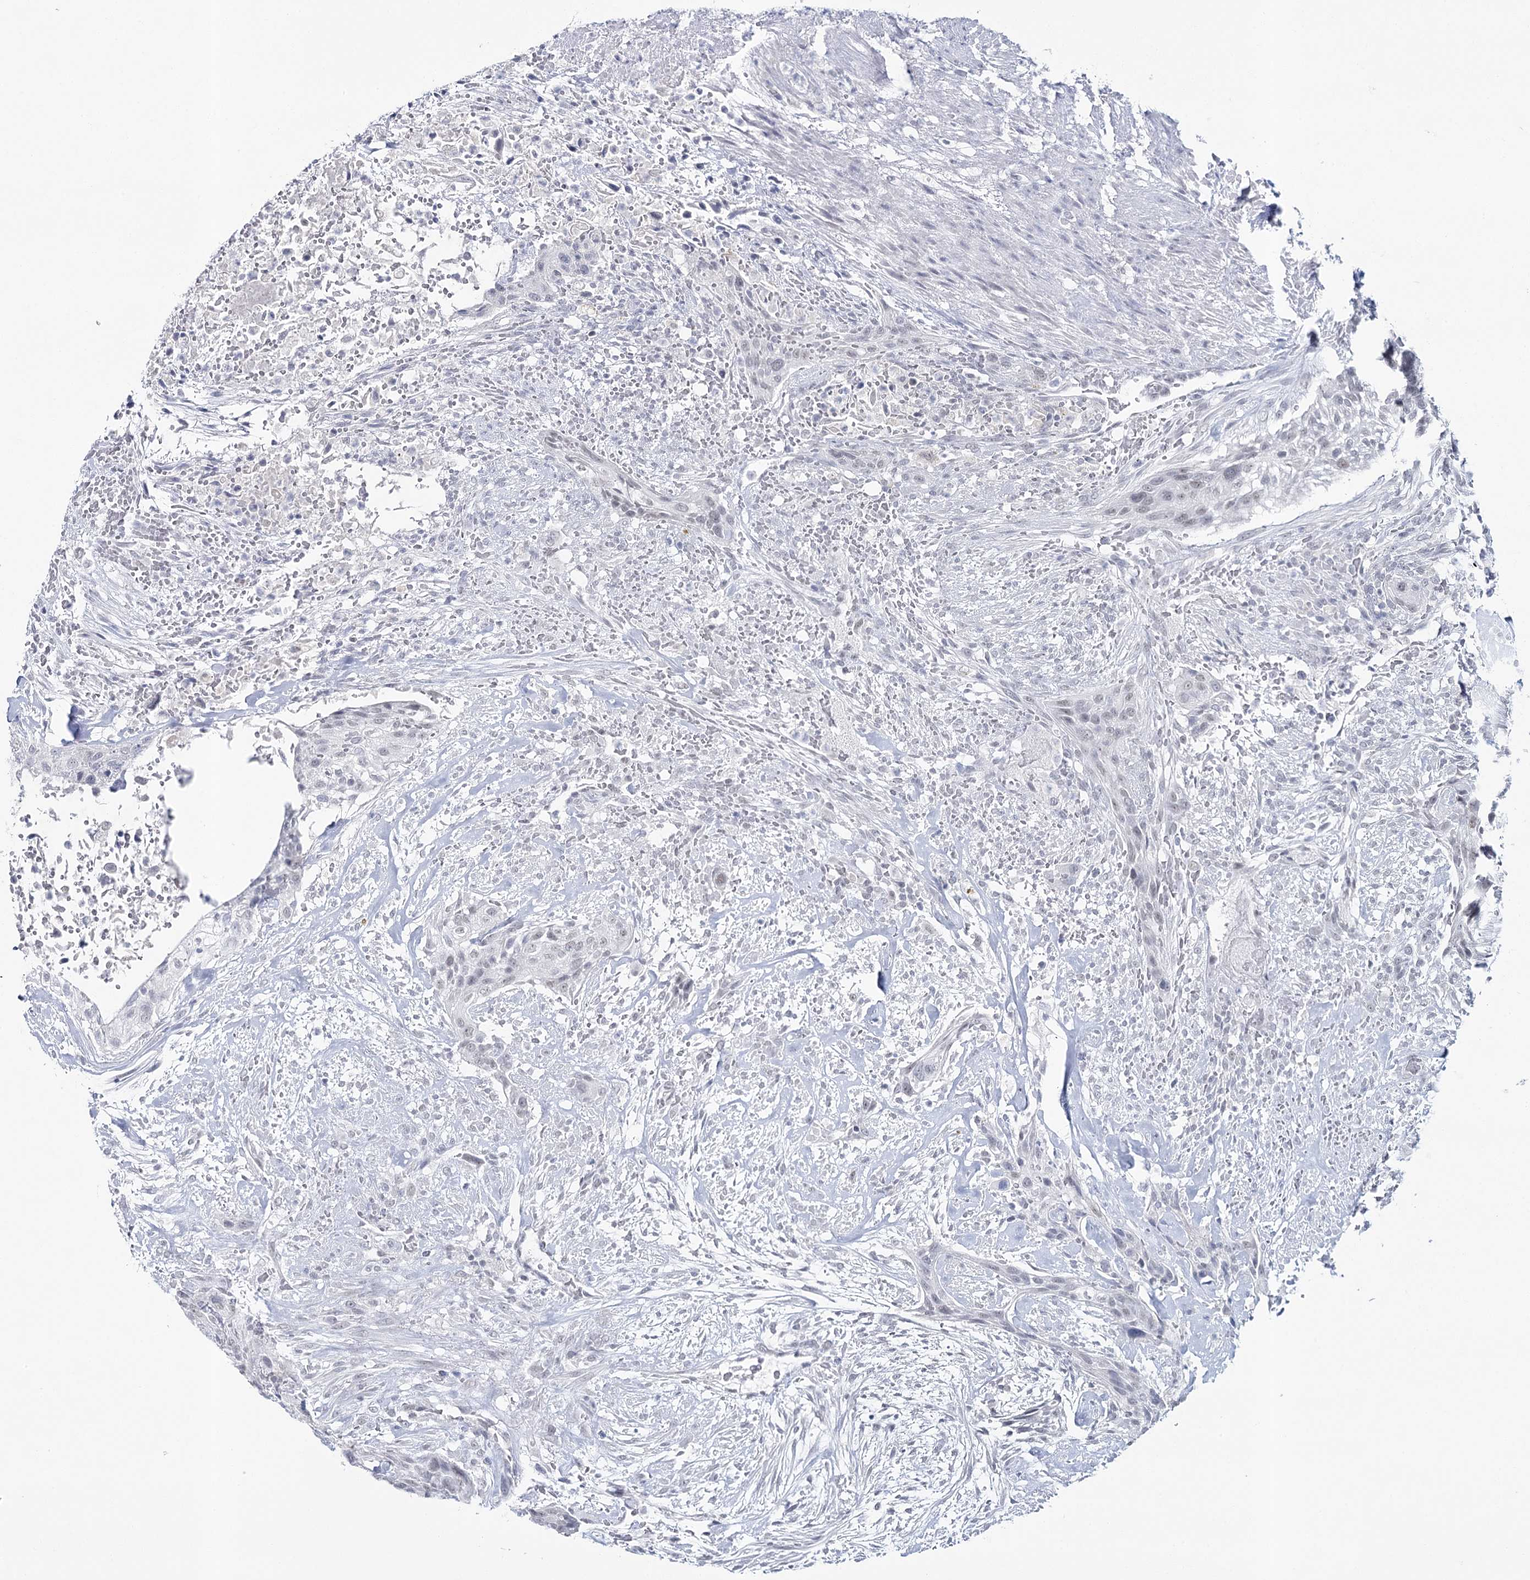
{"staining": {"intensity": "weak", "quantity": ">75%", "location": "nuclear"}, "tissue": "urothelial cancer", "cell_type": "Tumor cells", "image_type": "cancer", "snomed": [{"axis": "morphology", "description": "Urothelial carcinoma, High grade"}, {"axis": "topography", "description": "Urinary bladder"}], "caption": "Human urothelial cancer stained with a protein marker displays weak staining in tumor cells.", "gene": "ZC3H8", "patient": {"sex": "male", "age": 35}}